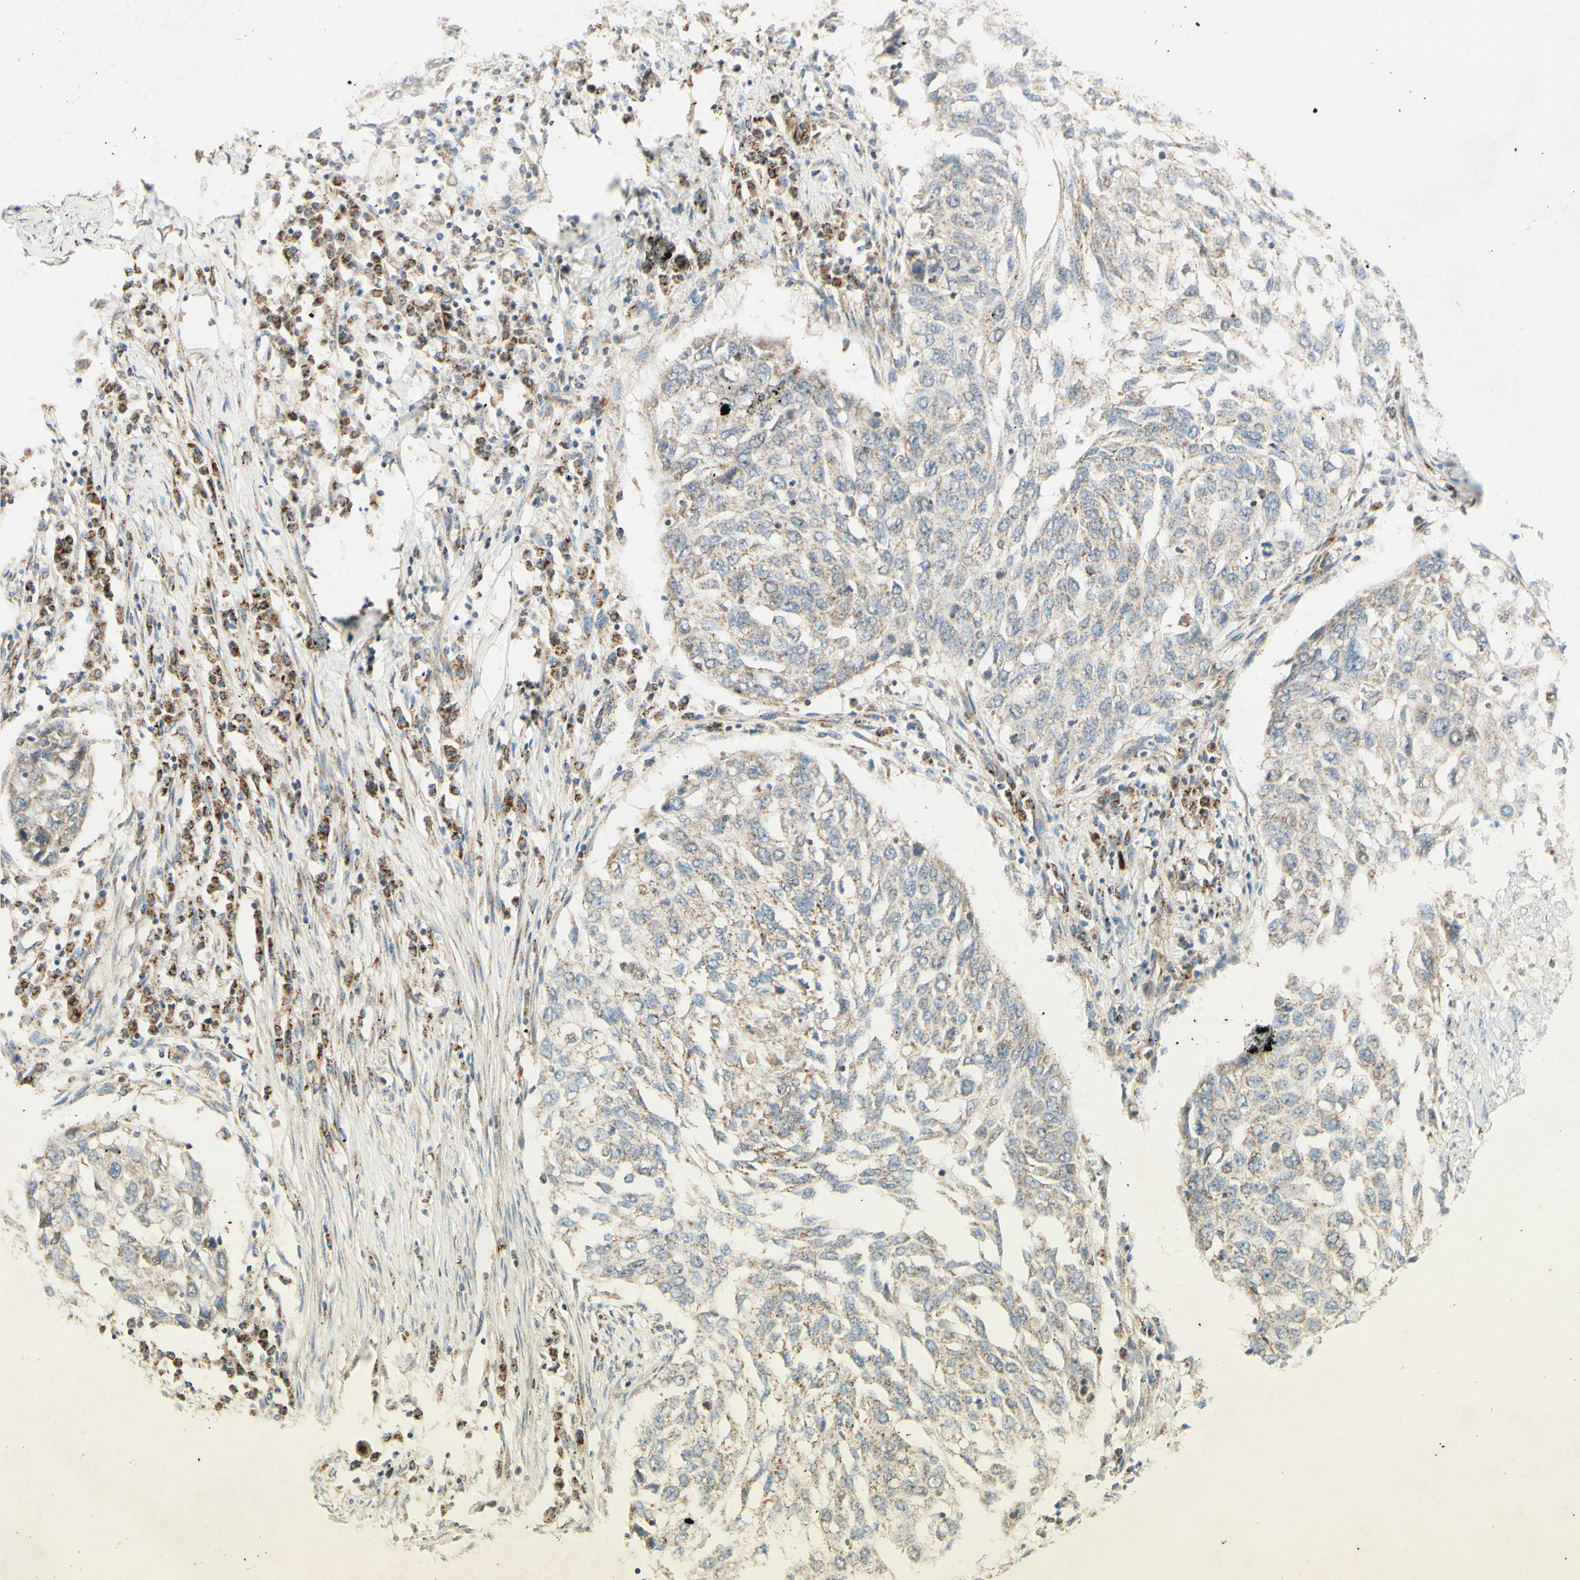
{"staining": {"intensity": "weak", "quantity": "25%-75%", "location": "cytoplasmic/membranous"}, "tissue": "lung cancer", "cell_type": "Tumor cells", "image_type": "cancer", "snomed": [{"axis": "morphology", "description": "Squamous cell carcinoma, NOS"}, {"axis": "topography", "description": "Lung"}], "caption": "About 25%-75% of tumor cells in lung cancer (squamous cell carcinoma) exhibit weak cytoplasmic/membranous protein staining as visualized by brown immunohistochemical staining.", "gene": "DHRS3", "patient": {"sex": "female", "age": 63}}